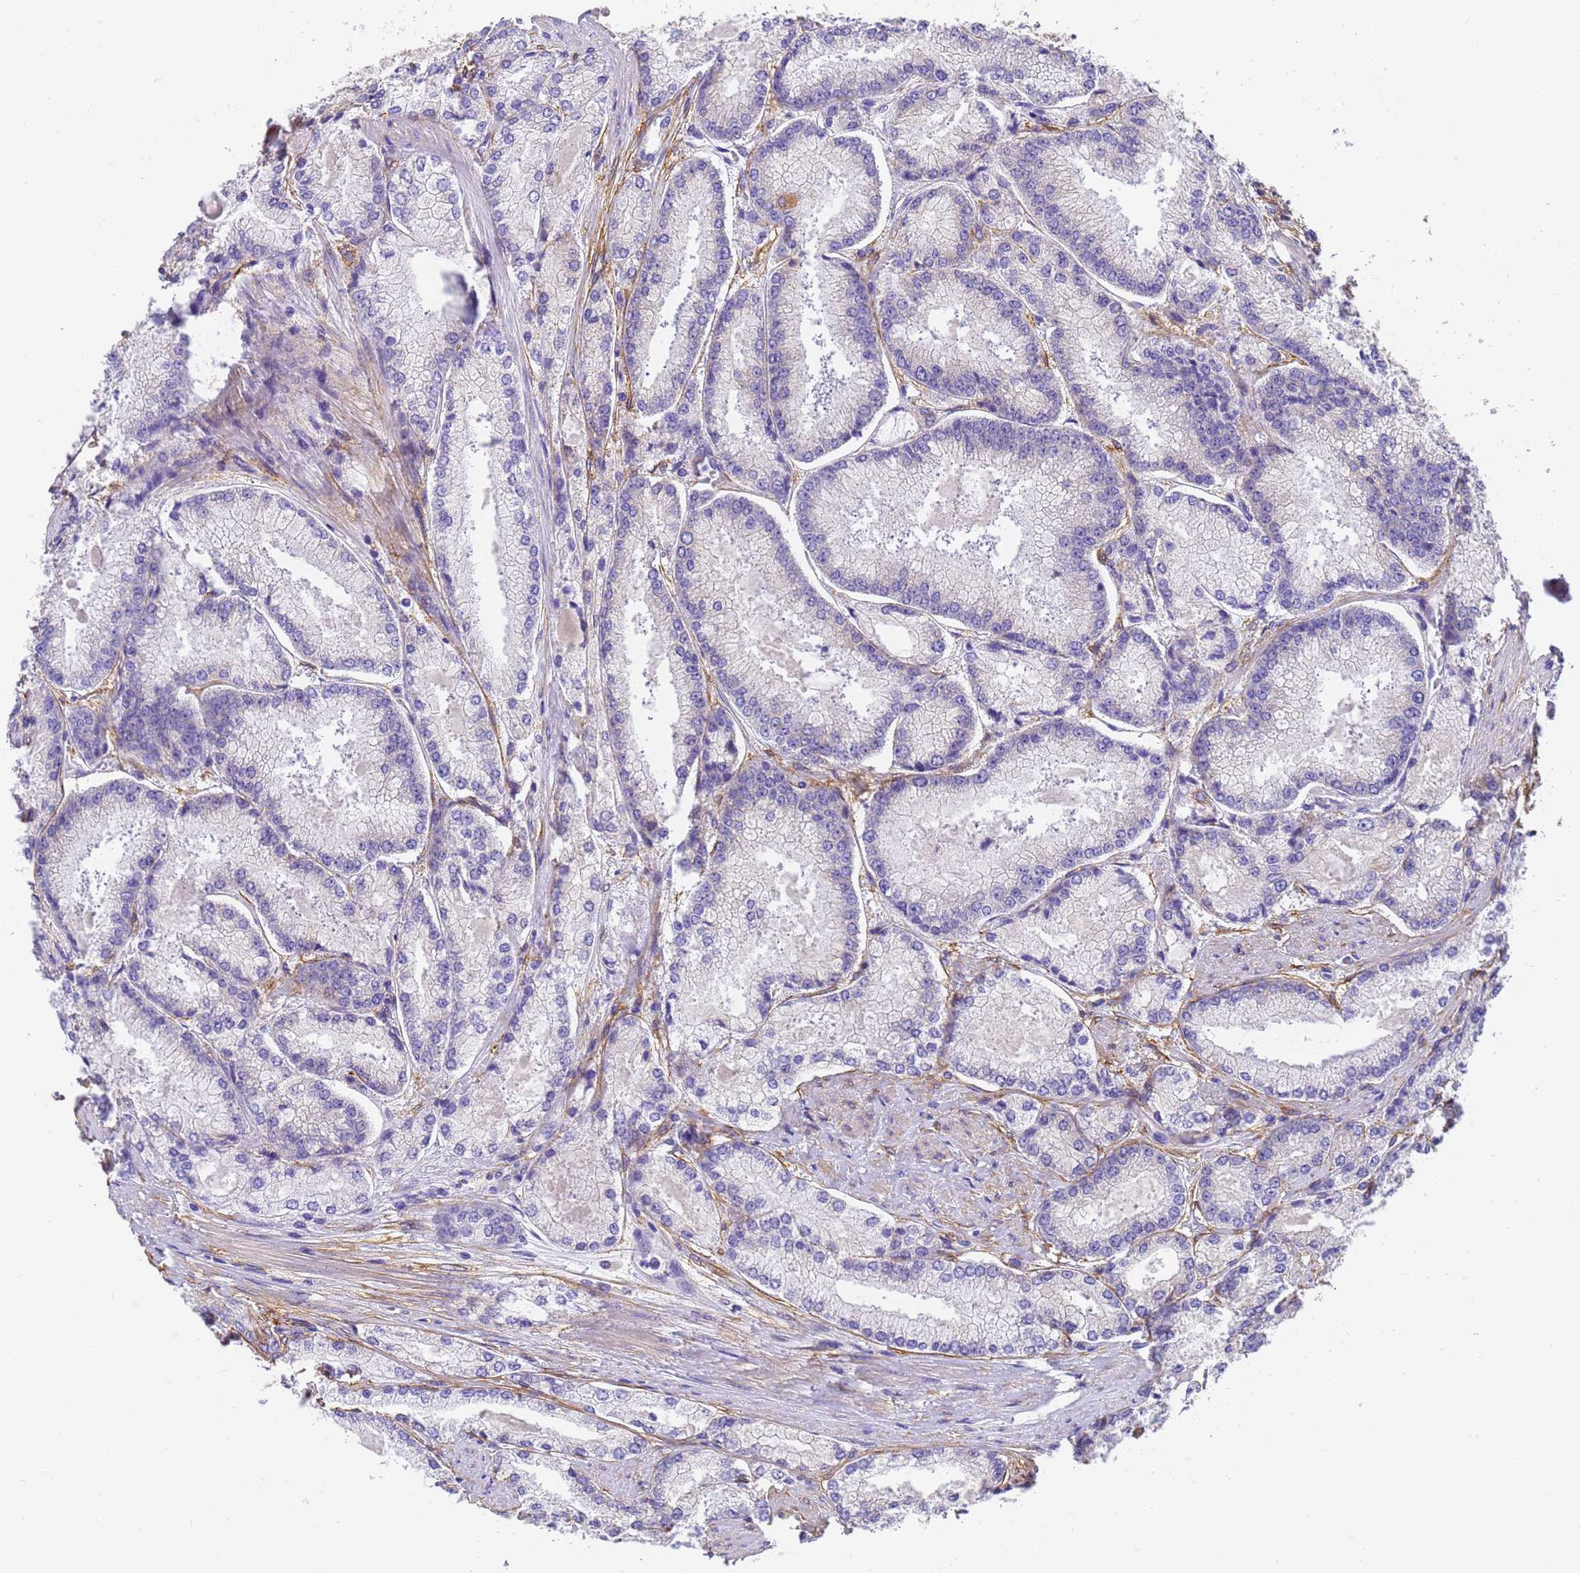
{"staining": {"intensity": "negative", "quantity": "none", "location": "none"}, "tissue": "prostate cancer", "cell_type": "Tumor cells", "image_type": "cancer", "snomed": [{"axis": "morphology", "description": "Adenocarcinoma, Low grade"}, {"axis": "topography", "description": "Prostate"}], "caption": "Tumor cells show no significant protein positivity in prostate cancer. (Stains: DAB (3,3'-diaminobenzidine) immunohistochemistry with hematoxylin counter stain, Microscopy: brightfield microscopy at high magnification).", "gene": "MVB12A", "patient": {"sex": "male", "age": 74}}